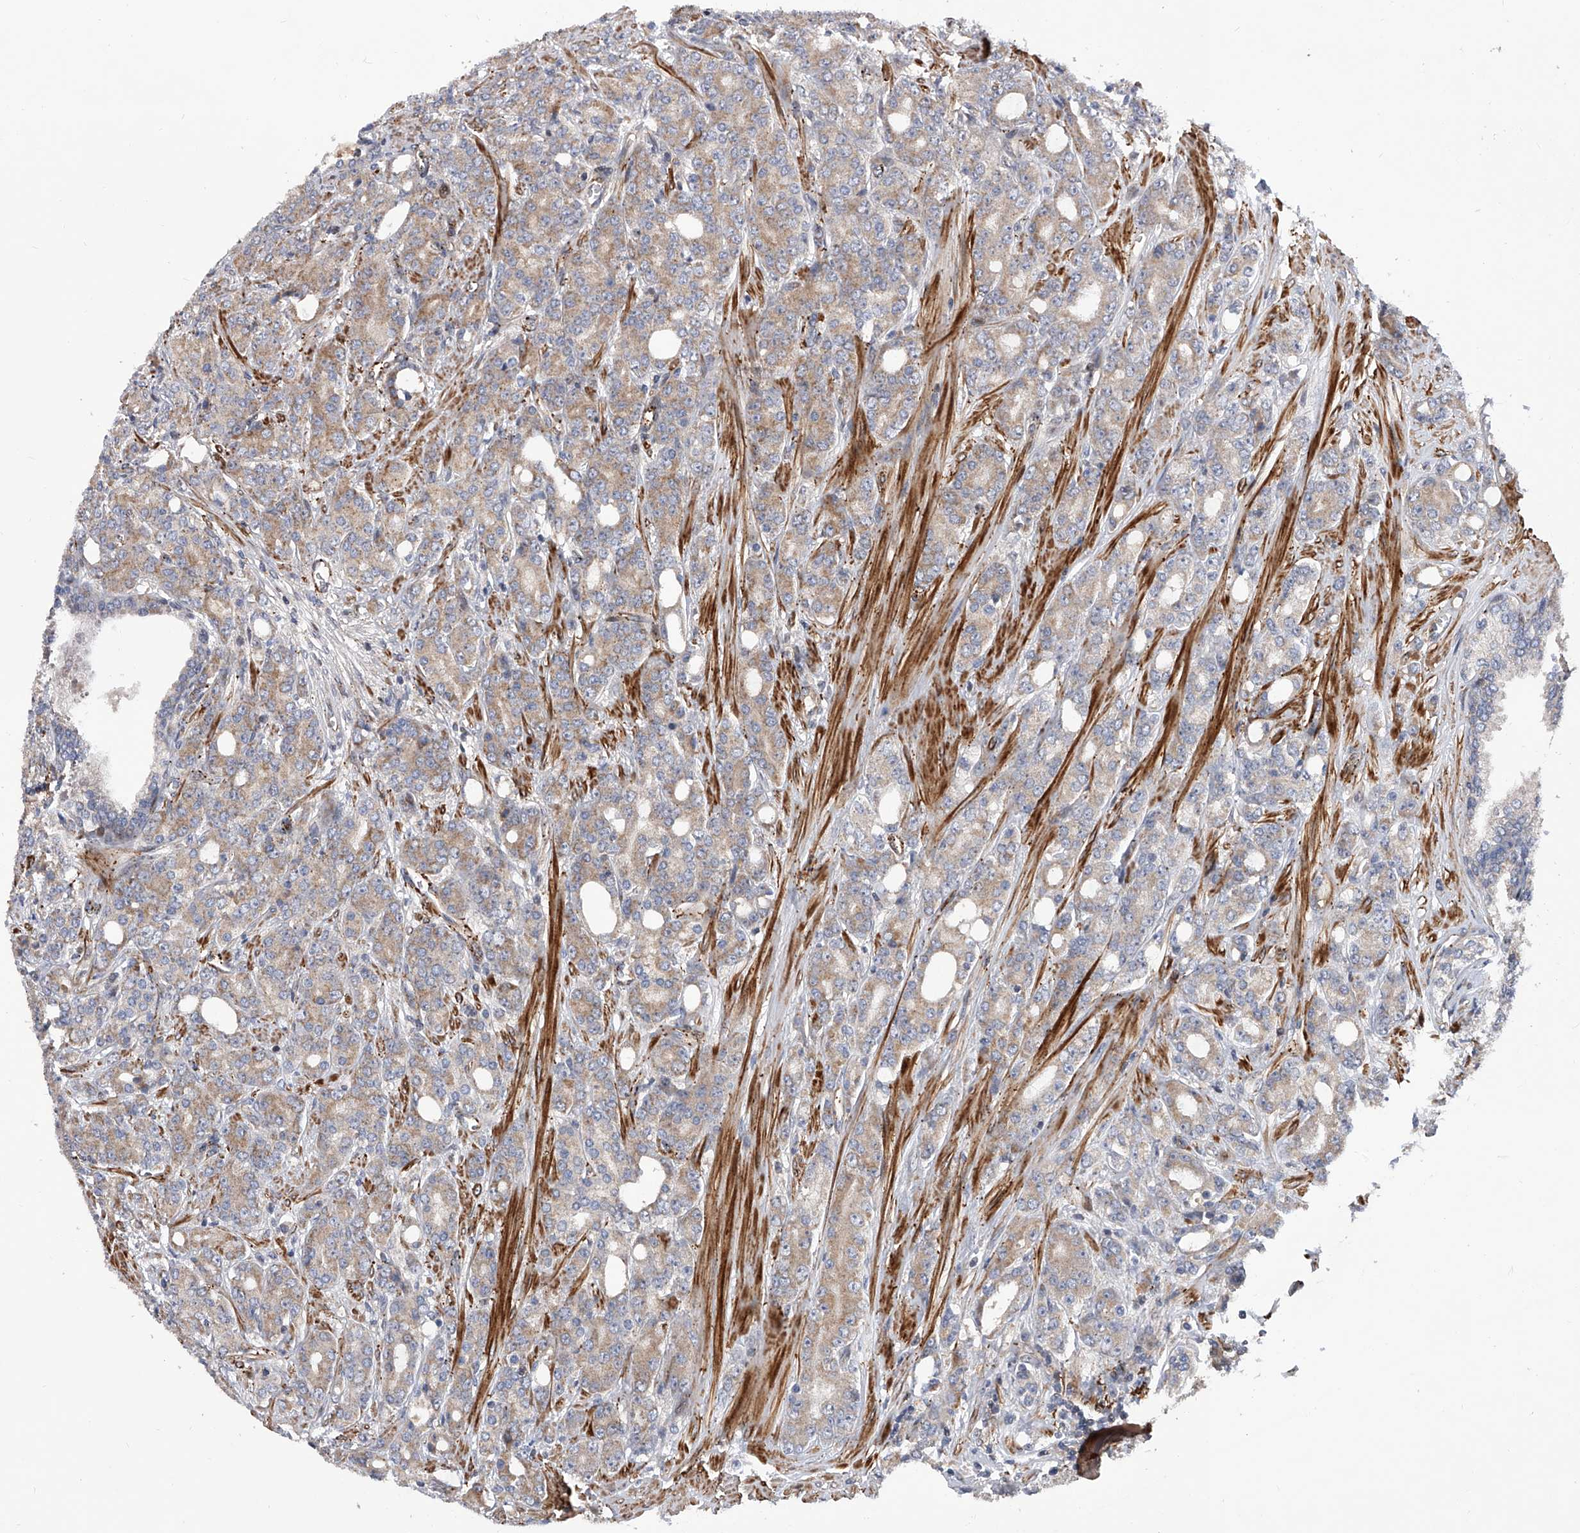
{"staining": {"intensity": "weak", "quantity": ">75%", "location": "cytoplasmic/membranous"}, "tissue": "prostate cancer", "cell_type": "Tumor cells", "image_type": "cancer", "snomed": [{"axis": "morphology", "description": "Adenocarcinoma, High grade"}, {"axis": "topography", "description": "Prostate"}], "caption": "Immunohistochemistry (IHC) micrograph of neoplastic tissue: prostate cancer (adenocarcinoma (high-grade)) stained using IHC displays low levels of weak protein expression localized specifically in the cytoplasmic/membranous of tumor cells, appearing as a cytoplasmic/membranous brown color.", "gene": "PDSS2", "patient": {"sex": "male", "age": 62}}